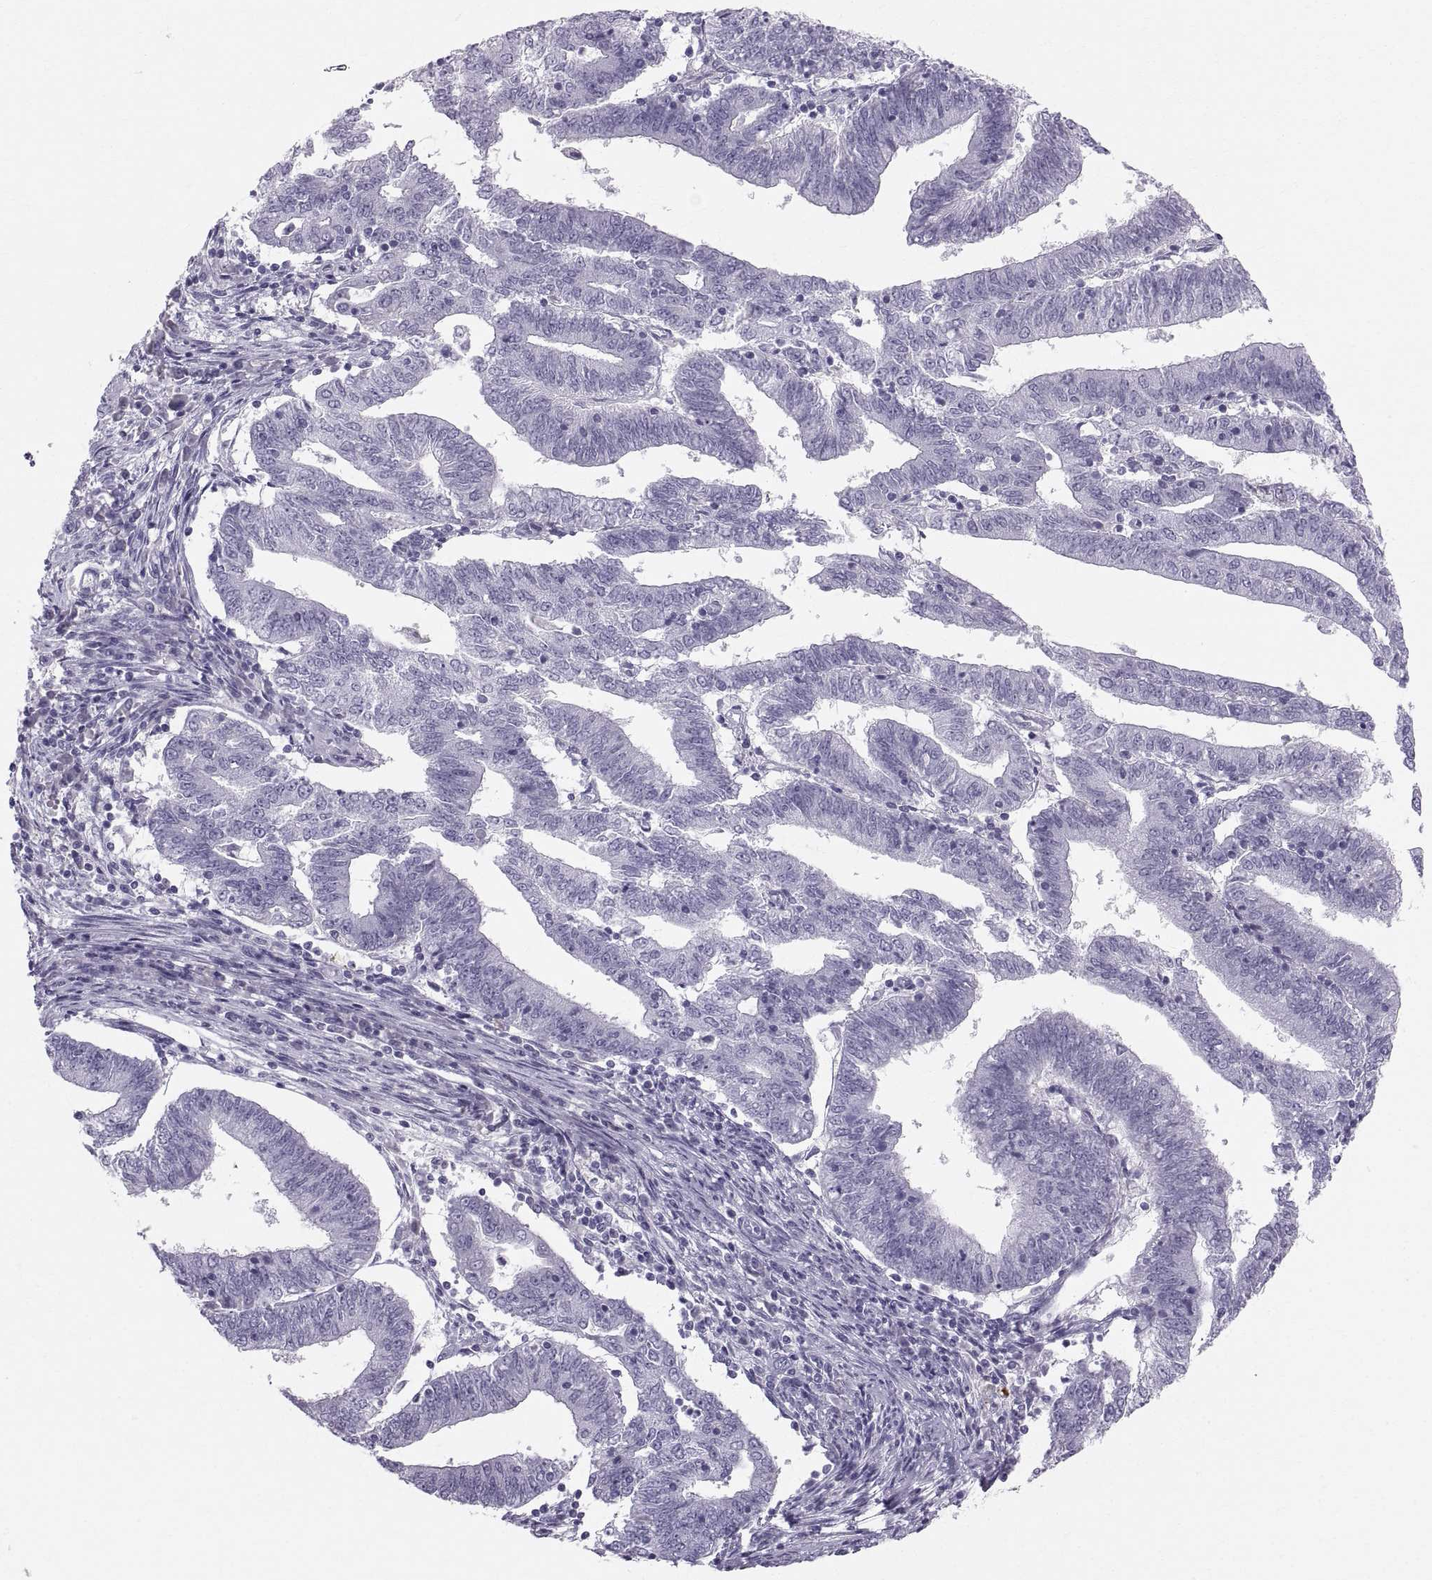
{"staining": {"intensity": "negative", "quantity": "none", "location": "none"}, "tissue": "endometrial cancer", "cell_type": "Tumor cells", "image_type": "cancer", "snomed": [{"axis": "morphology", "description": "Adenocarcinoma, NOS"}, {"axis": "topography", "description": "Endometrium"}], "caption": "An image of endometrial cancer (adenocarcinoma) stained for a protein shows no brown staining in tumor cells.", "gene": "SLC22A6", "patient": {"sex": "female", "age": 82}}